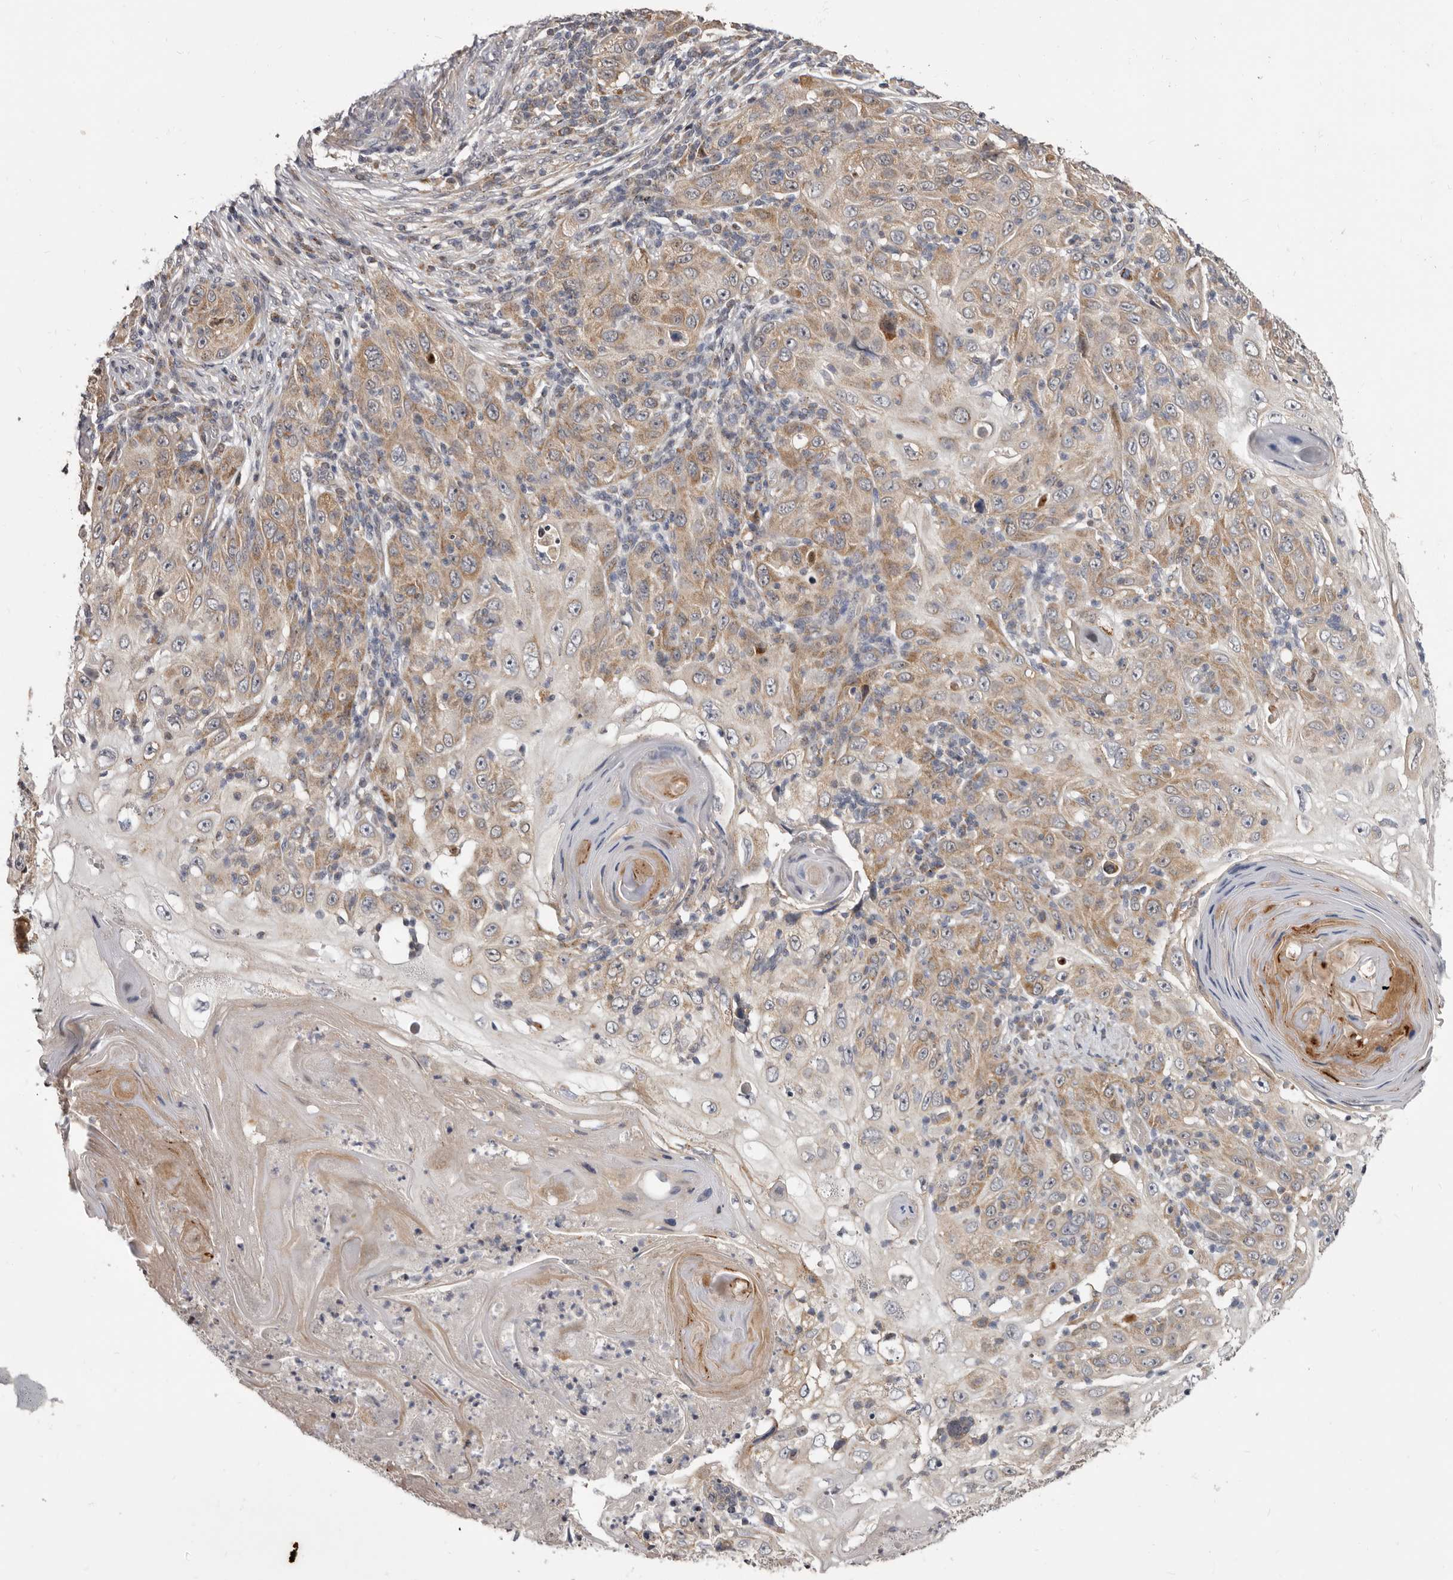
{"staining": {"intensity": "weak", "quantity": "25%-75%", "location": "cytoplasmic/membranous"}, "tissue": "skin cancer", "cell_type": "Tumor cells", "image_type": "cancer", "snomed": [{"axis": "morphology", "description": "Squamous cell carcinoma, NOS"}, {"axis": "topography", "description": "Skin"}], "caption": "Protein expression analysis of squamous cell carcinoma (skin) shows weak cytoplasmic/membranous positivity in approximately 25%-75% of tumor cells.", "gene": "SMC4", "patient": {"sex": "female", "age": 88}}